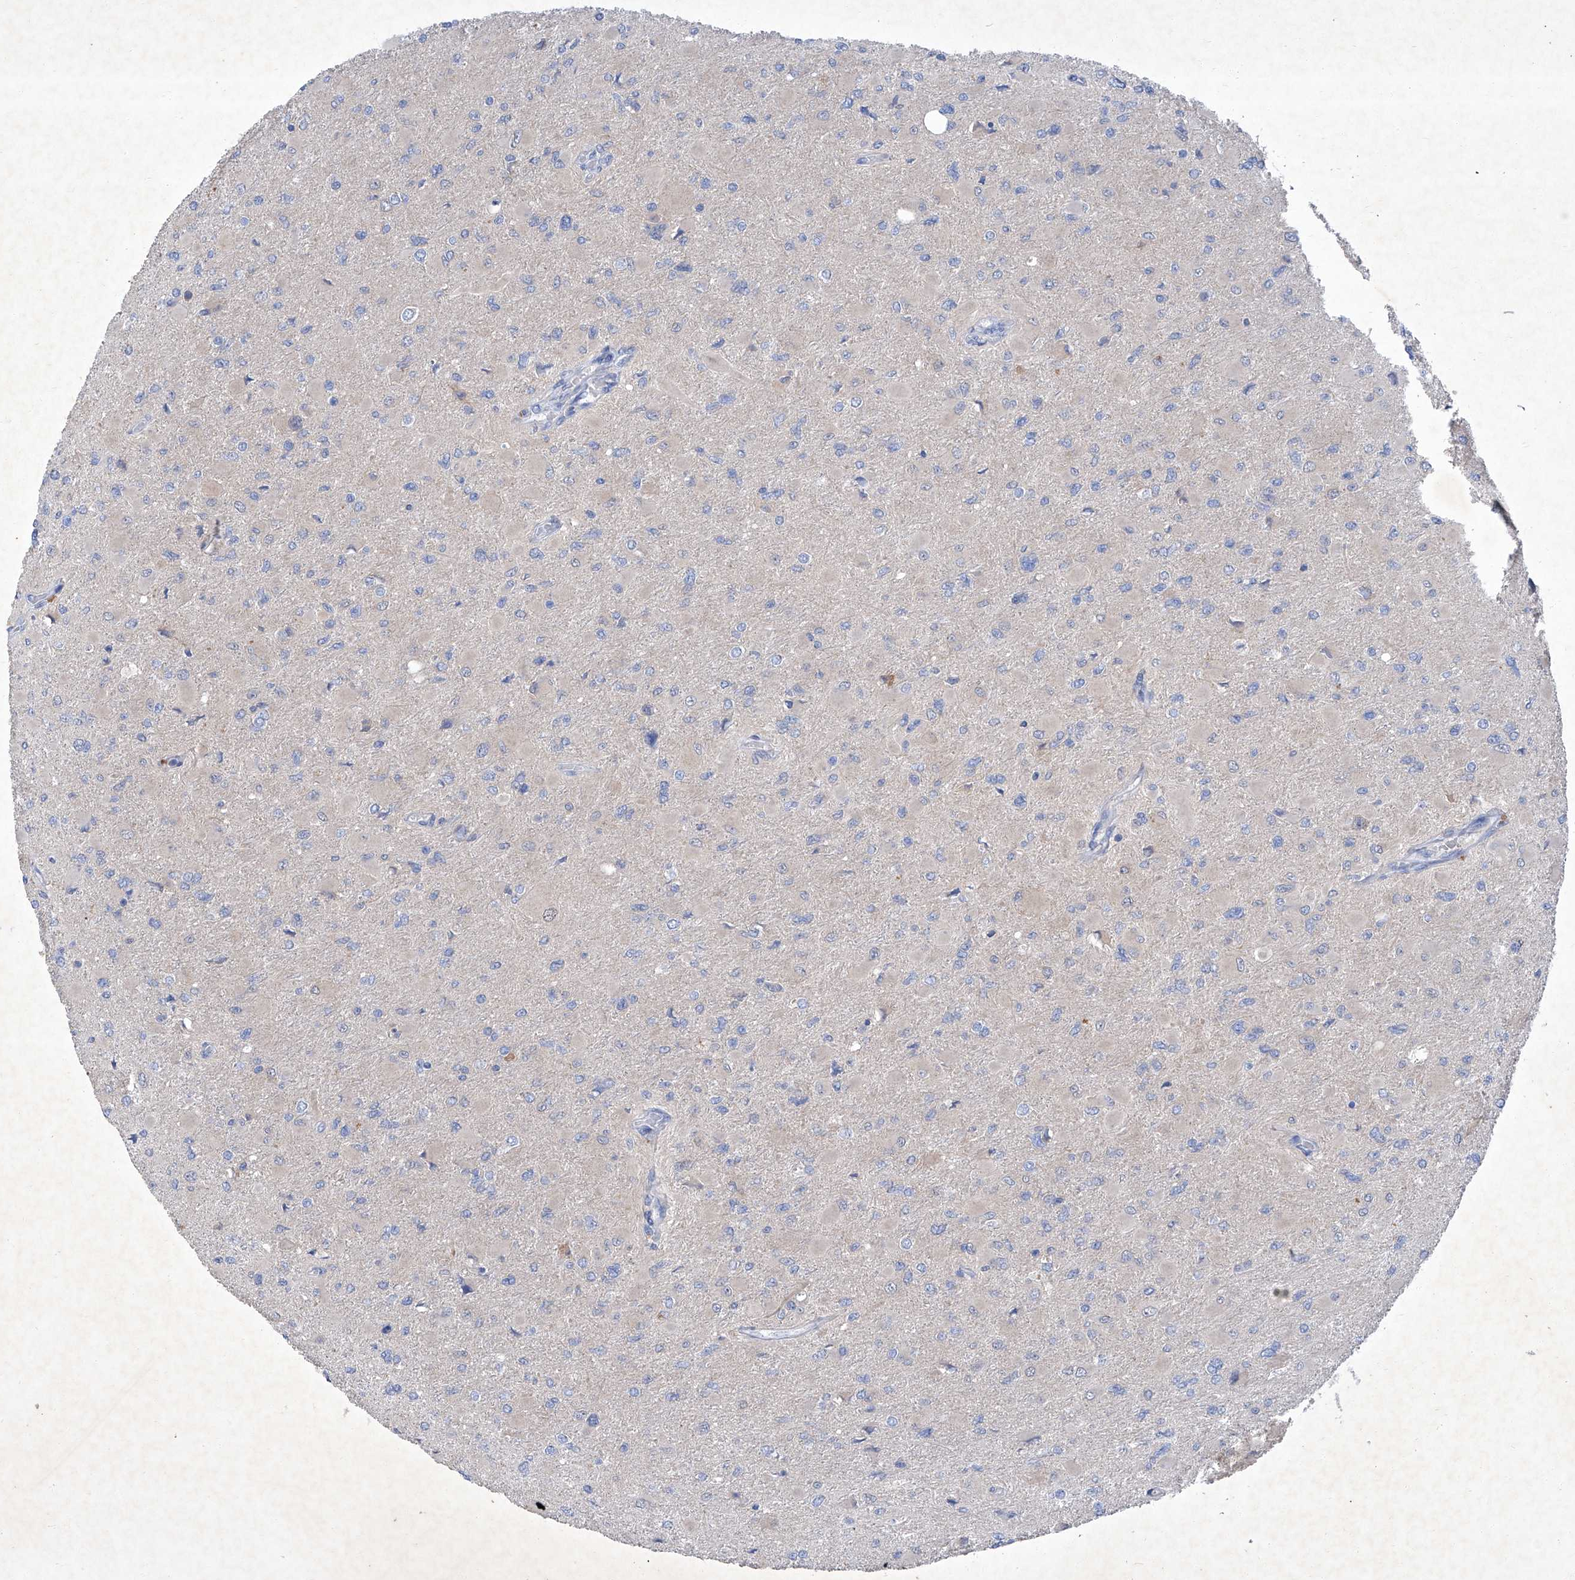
{"staining": {"intensity": "negative", "quantity": "none", "location": "none"}, "tissue": "glioma", "cell_type": "Tumor cells", "image_type": "cancer", "snomed": [{"axis": "morphology", "description": "Glioma, malignant, High grade"}, {"axis": "topography", "description": "Cerebral cortex"}], "caption": "High-grade glioma (malignant) was stained to show a protein in brown. There is no significant expression in tumor cells.", "gene": "SBK2", "patient": {"sex": "female", "age": 36}}